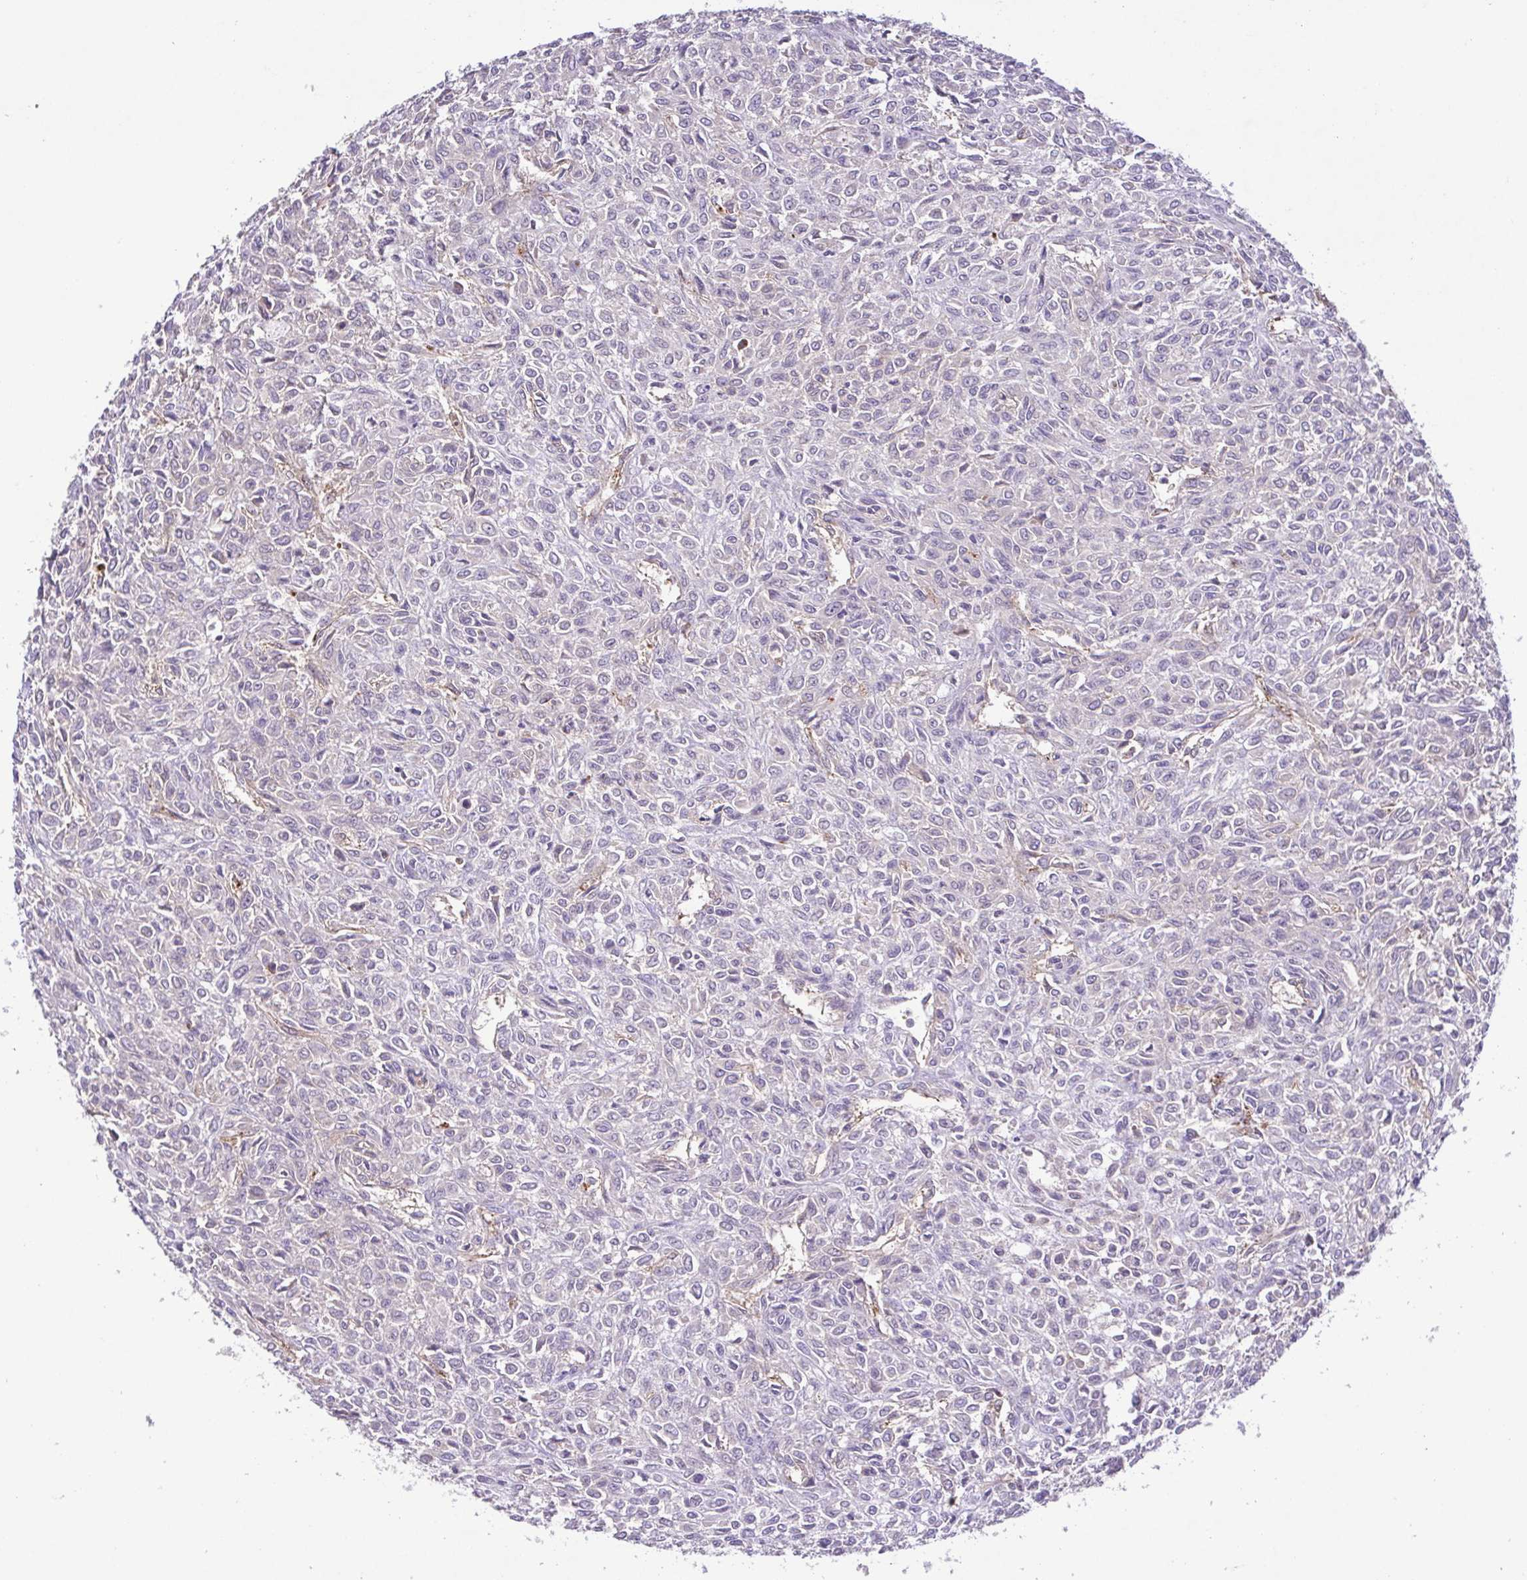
{"staining": {"intensity": "negative", "quantity": "none", "location": "none"}, "tissue": "renal cancer", "cell_type": "Tumor cells", "image_type": "cancer", "snomed": [{"axis": "morphology", "description": "Adenocarcinoma, NOS"}, {"axis": "topography", "description": "Kidney"}], "caption": "Tumor cells show no significant protein staining in renal cancer (adenocarcinoma).", "gene": "IDE", "patient": {"sex": "male", "age": 58}}